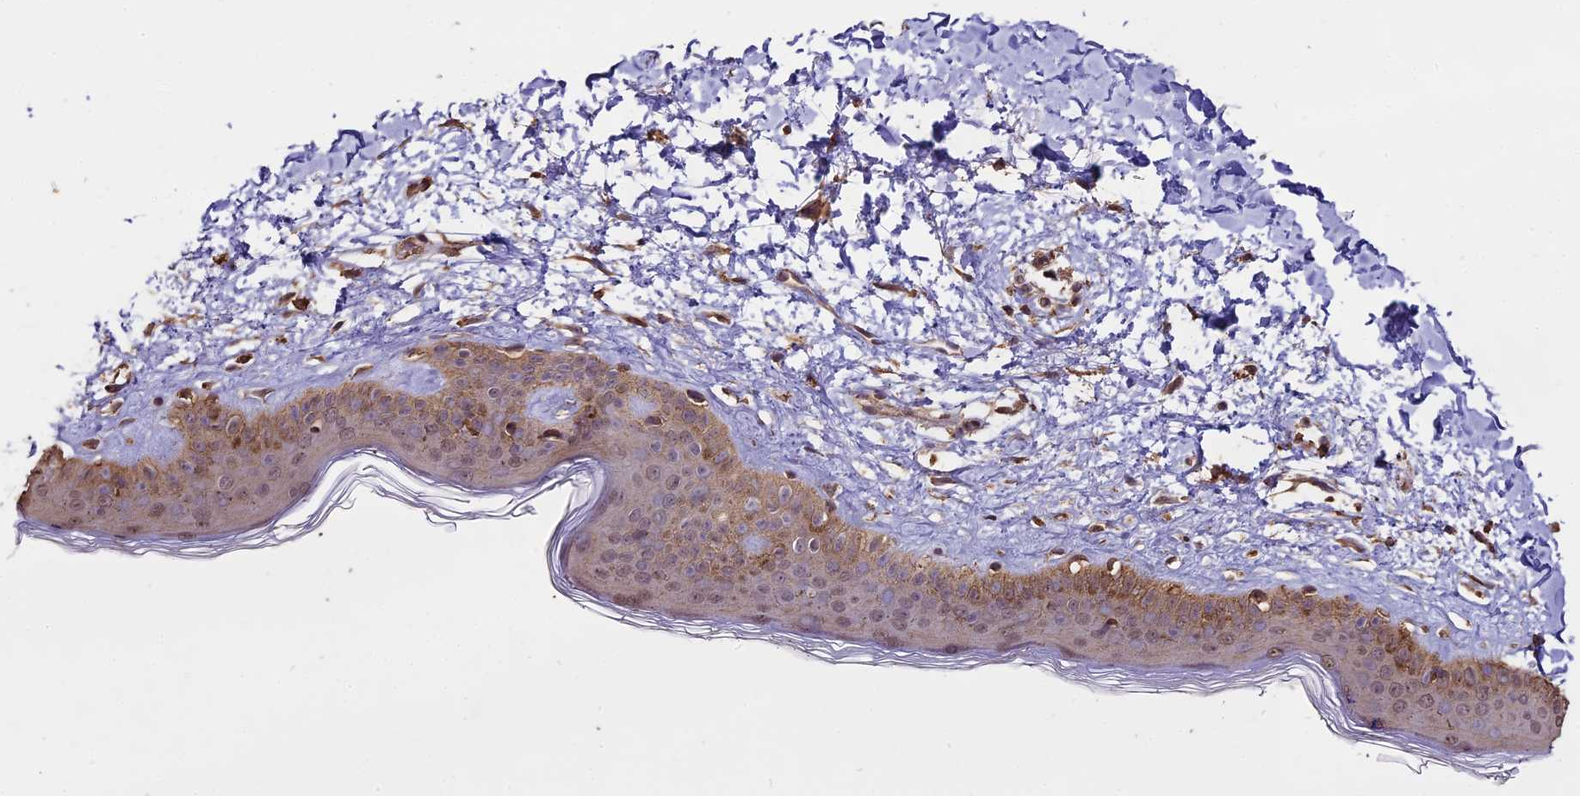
{"staining": {"intensity": "moderate", "quantity": "25%-75%", "location": "cytoplasmic/membranous"}, "tissue": "skin", "cell_type": "Fibroblasts", "image_type": "normal", "snomed": [{"axis": "morphology", "description": "Normal tissue, NOS"}, {"axis": "topography", "description": "Skin"}], "caption": "Immunohistochemistry (DAB) staining of unremarkable skin displays moderate cytoplasmic/membranous protein staining in approximately 25%-75% of fibroblasts.", "gene": "PGPEP1L", "patient": {"sex": "female", "age": 58}}